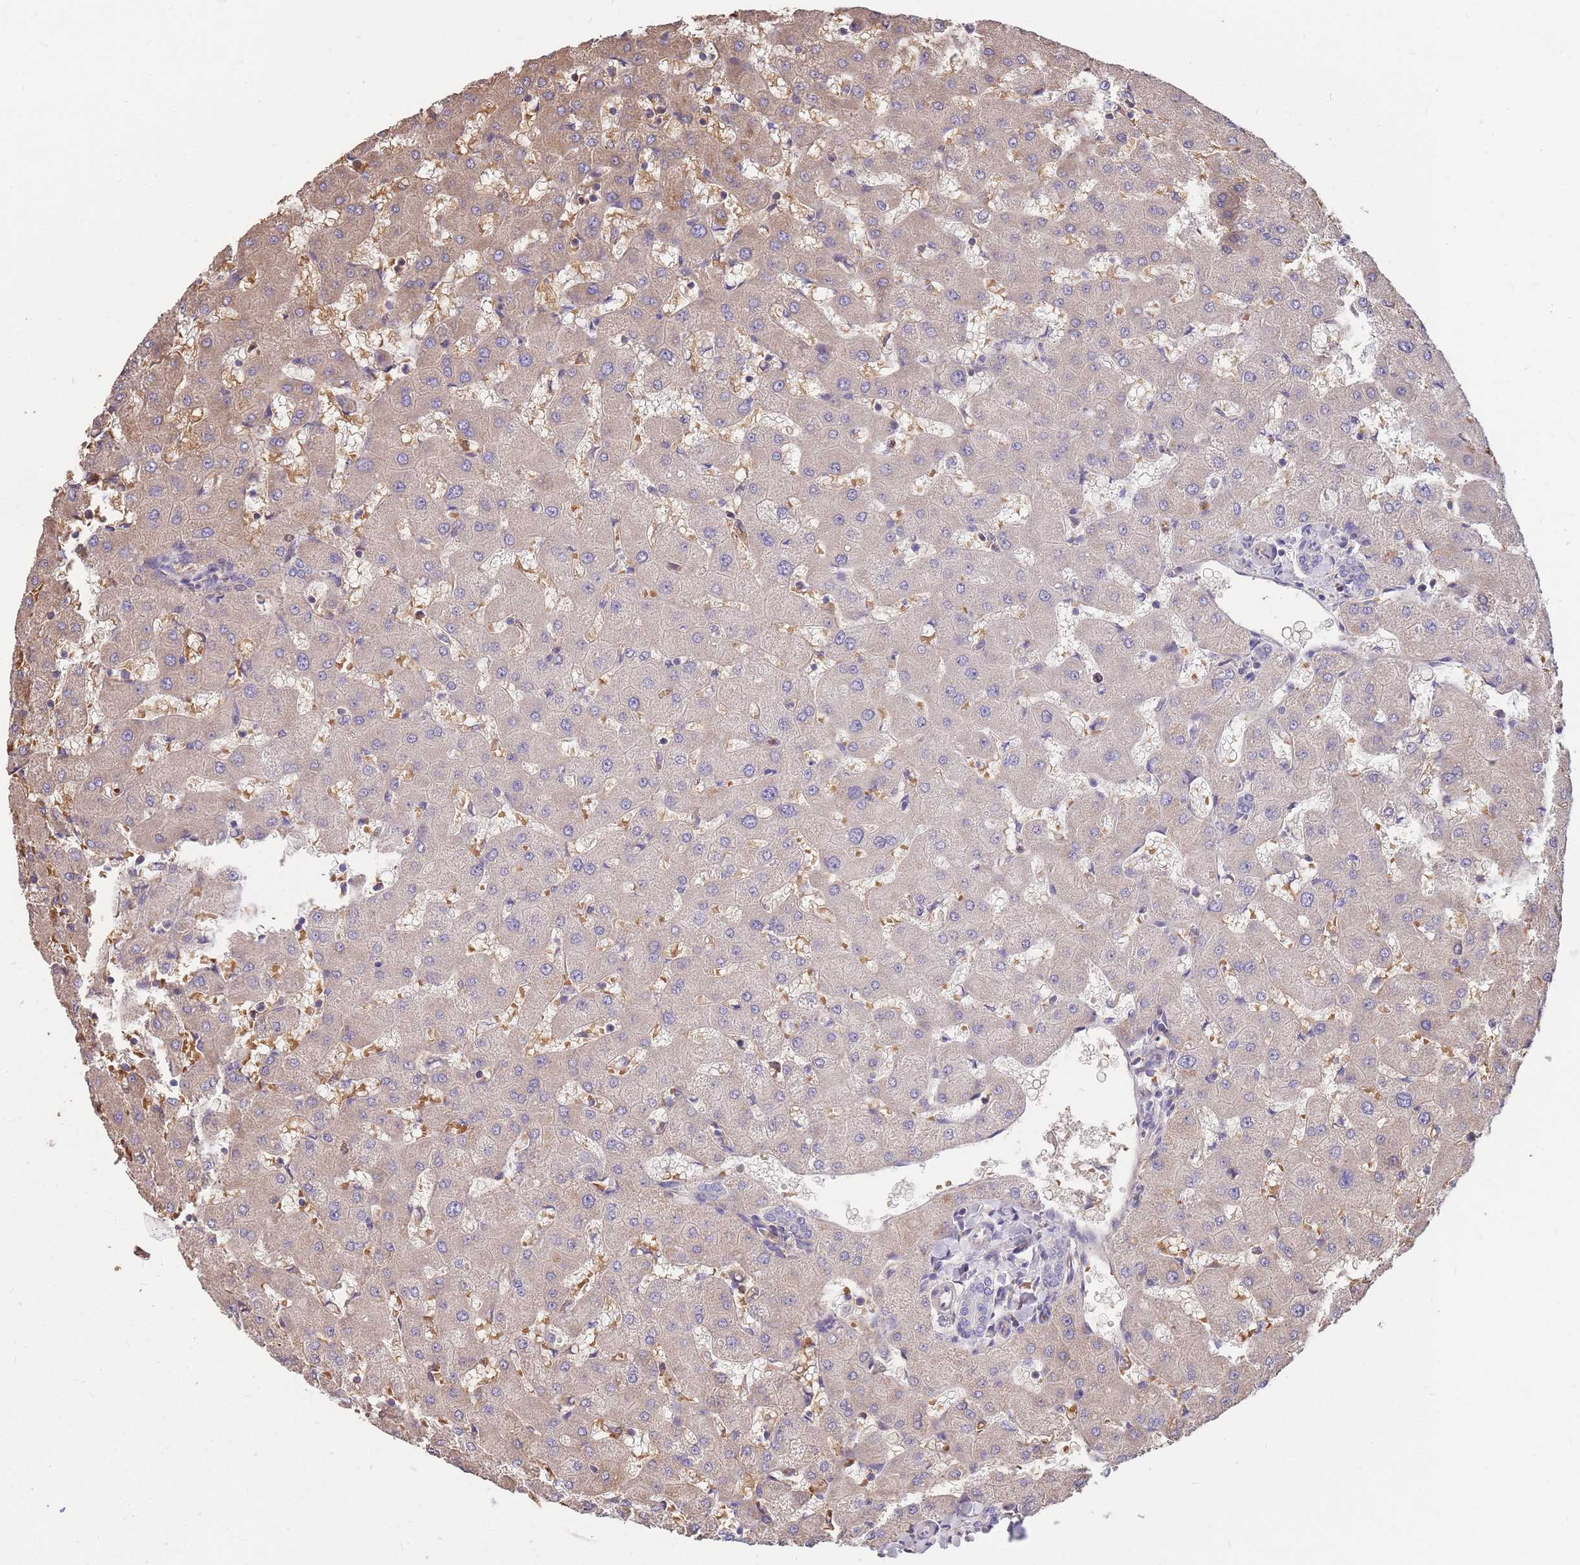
{"staining": {"intensity": "negative", "quantity": "none", "location": "none"}, "tissue": "liver", "cell_type": "Cholangiocytes", "image_type": "normal", "snomed": [{"axis": "morphology", "description": "Normal tissue, NOS"}, {"axis": "topography", "description": "Liver"}], "caption": "Immunohistochemistry image of unremarkable liver: human liver stained with DAB reveals no significant protein expression in cholangiocytes. The staining was performed using DAB (3,3'-diaminobenzidine) to visualize the protein expression in brown, while the nuclei were stained in blue with hematoxylin (Magnification: 20x).", "gene": "ANKRD53", "patient": {"sex": "female", "age": 63}}